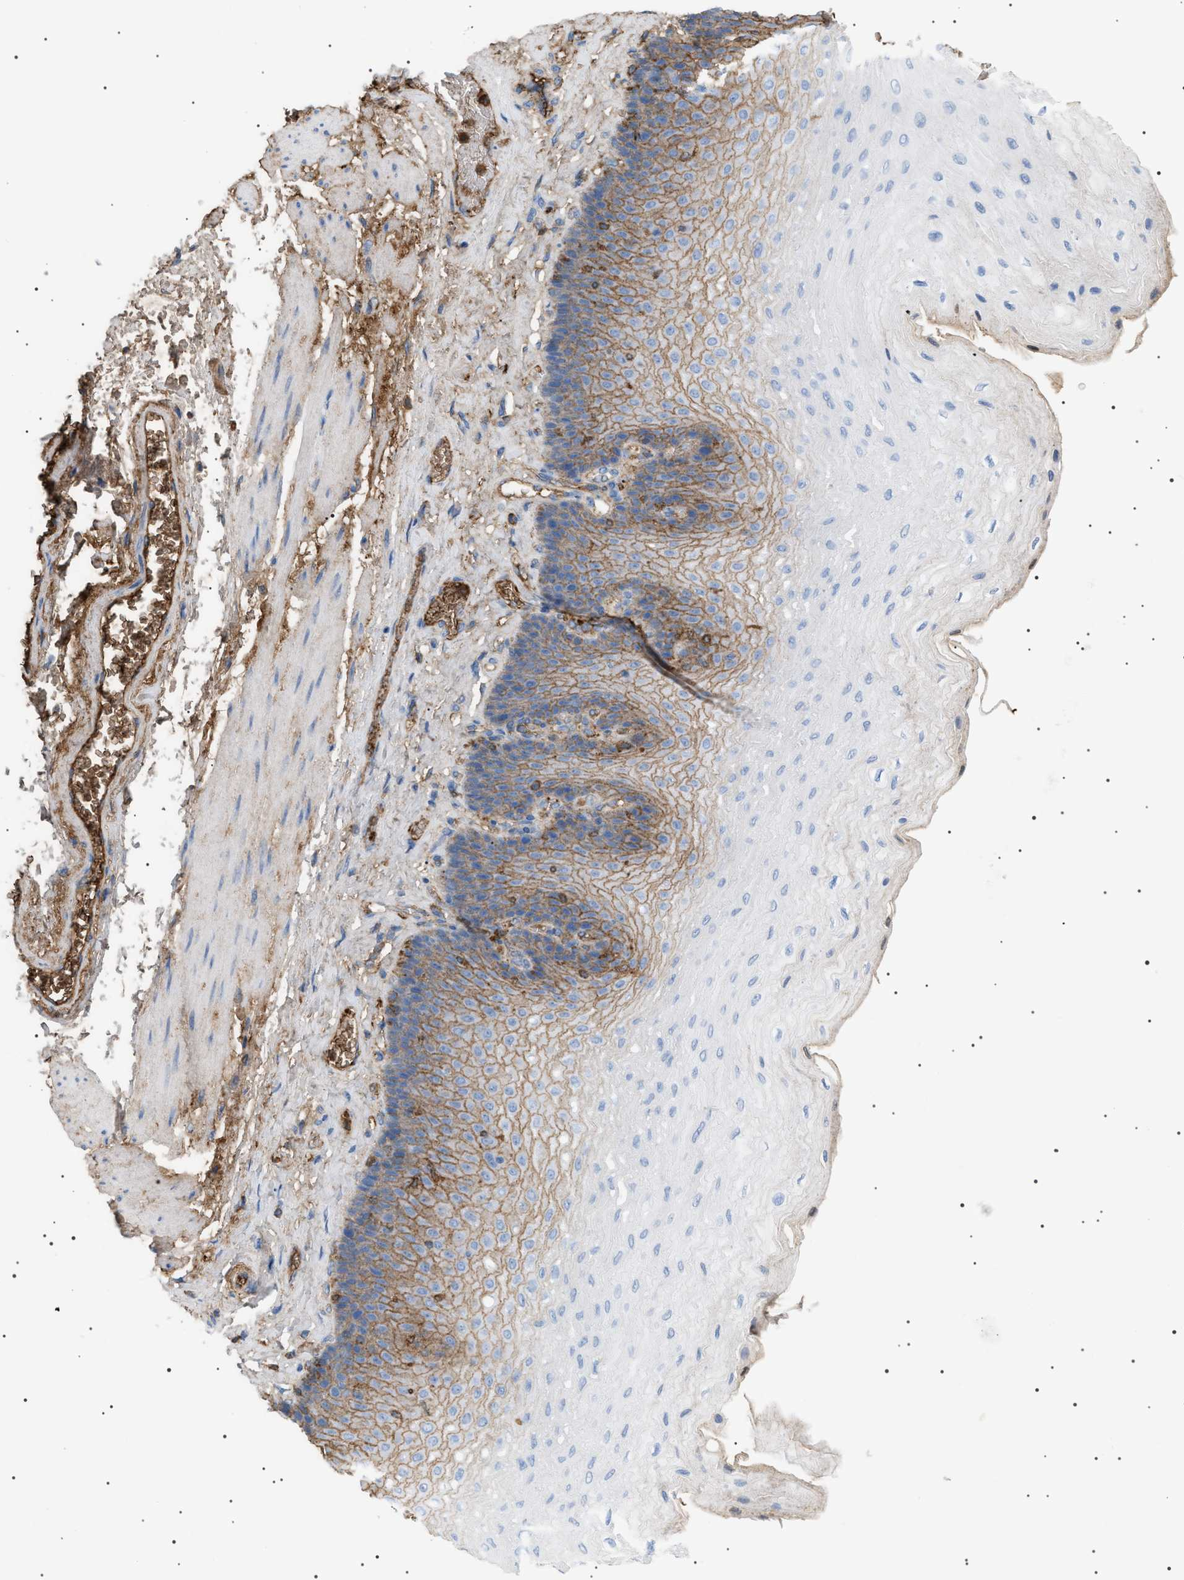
{"staining": {"intensity": "moderate", "quantity": "<25%", "location": "cytoplasmic/membranous"}, "tissue": "esophagus", "cell_type": "Squamous epithelial cells", "image_type": "normal", "snomed": [{"axis": "morphology", "description": "Normal tissue, NOS"}, {"axis": "topography", "description": "Esophagus"}], "caption": "Protein positivity by immunohistochemistry demonstrates moderate cytoplasmic/membranous positivity in approximately <25% of squamous epithelial cells in unremarkable esophagus. The protein is stained brown, and the nuclei are stained in blue (DAB (3,3'-diaminobenzidine) IHC with brightfield microscopy, high magnification).", "gene": "LPA", "patient": {"sex": "female", "age": 72}}